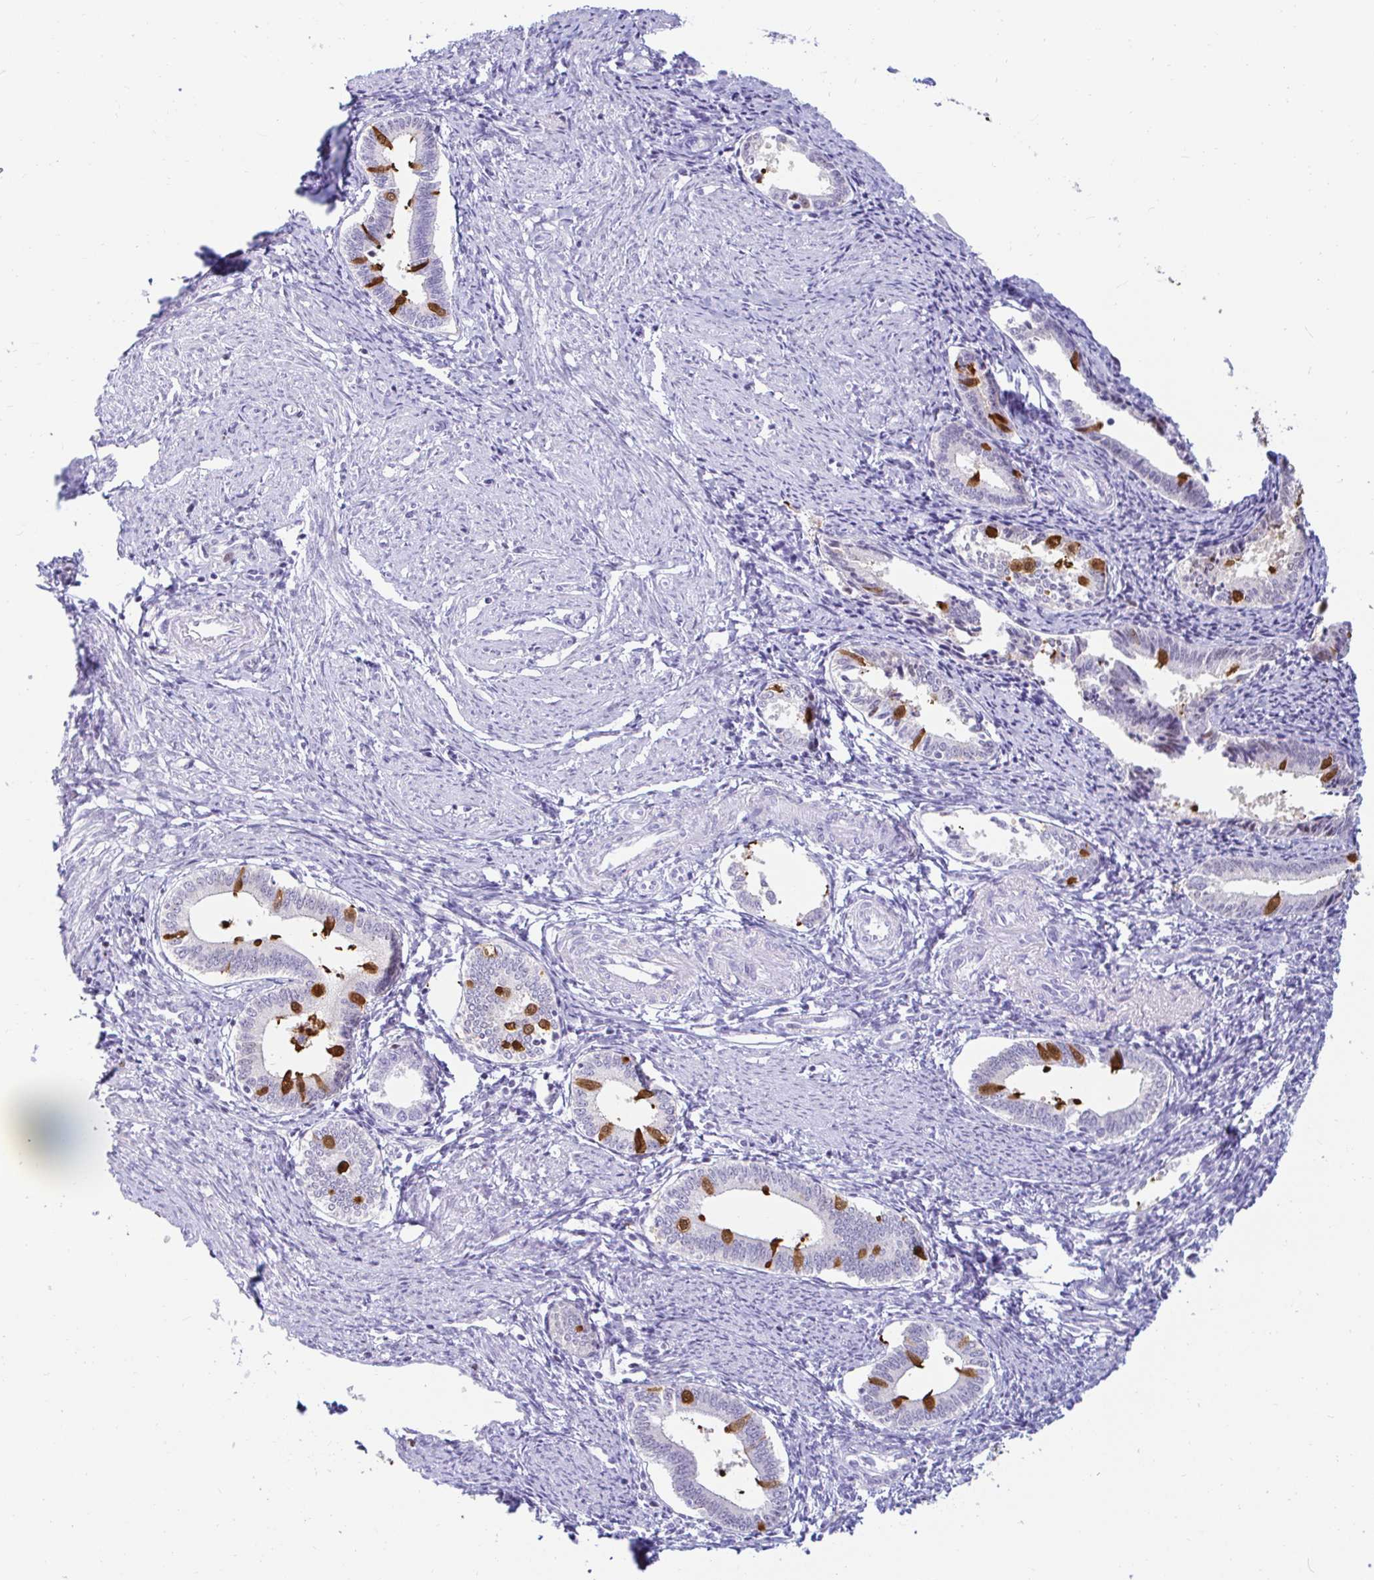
{"staining": {"intensity": "negative", "quantity": "none", "location": "none"}, "tissue": "endometrium", "cell_type": "Cells in endometrial stroma", "image_type": "normal", "snomed": [{"axis": "morphology", "description": "Normal tissue, NOS"}, {"axis": "topography", "description": "Endometrium"}], "caption": "Cells in endometrial stroma are negative for protein expression in unremarkable human endometrium. Nuclei are stained in blue.", "gene": "CAPSL", "patient": {"sex": "female", "age": 41}}